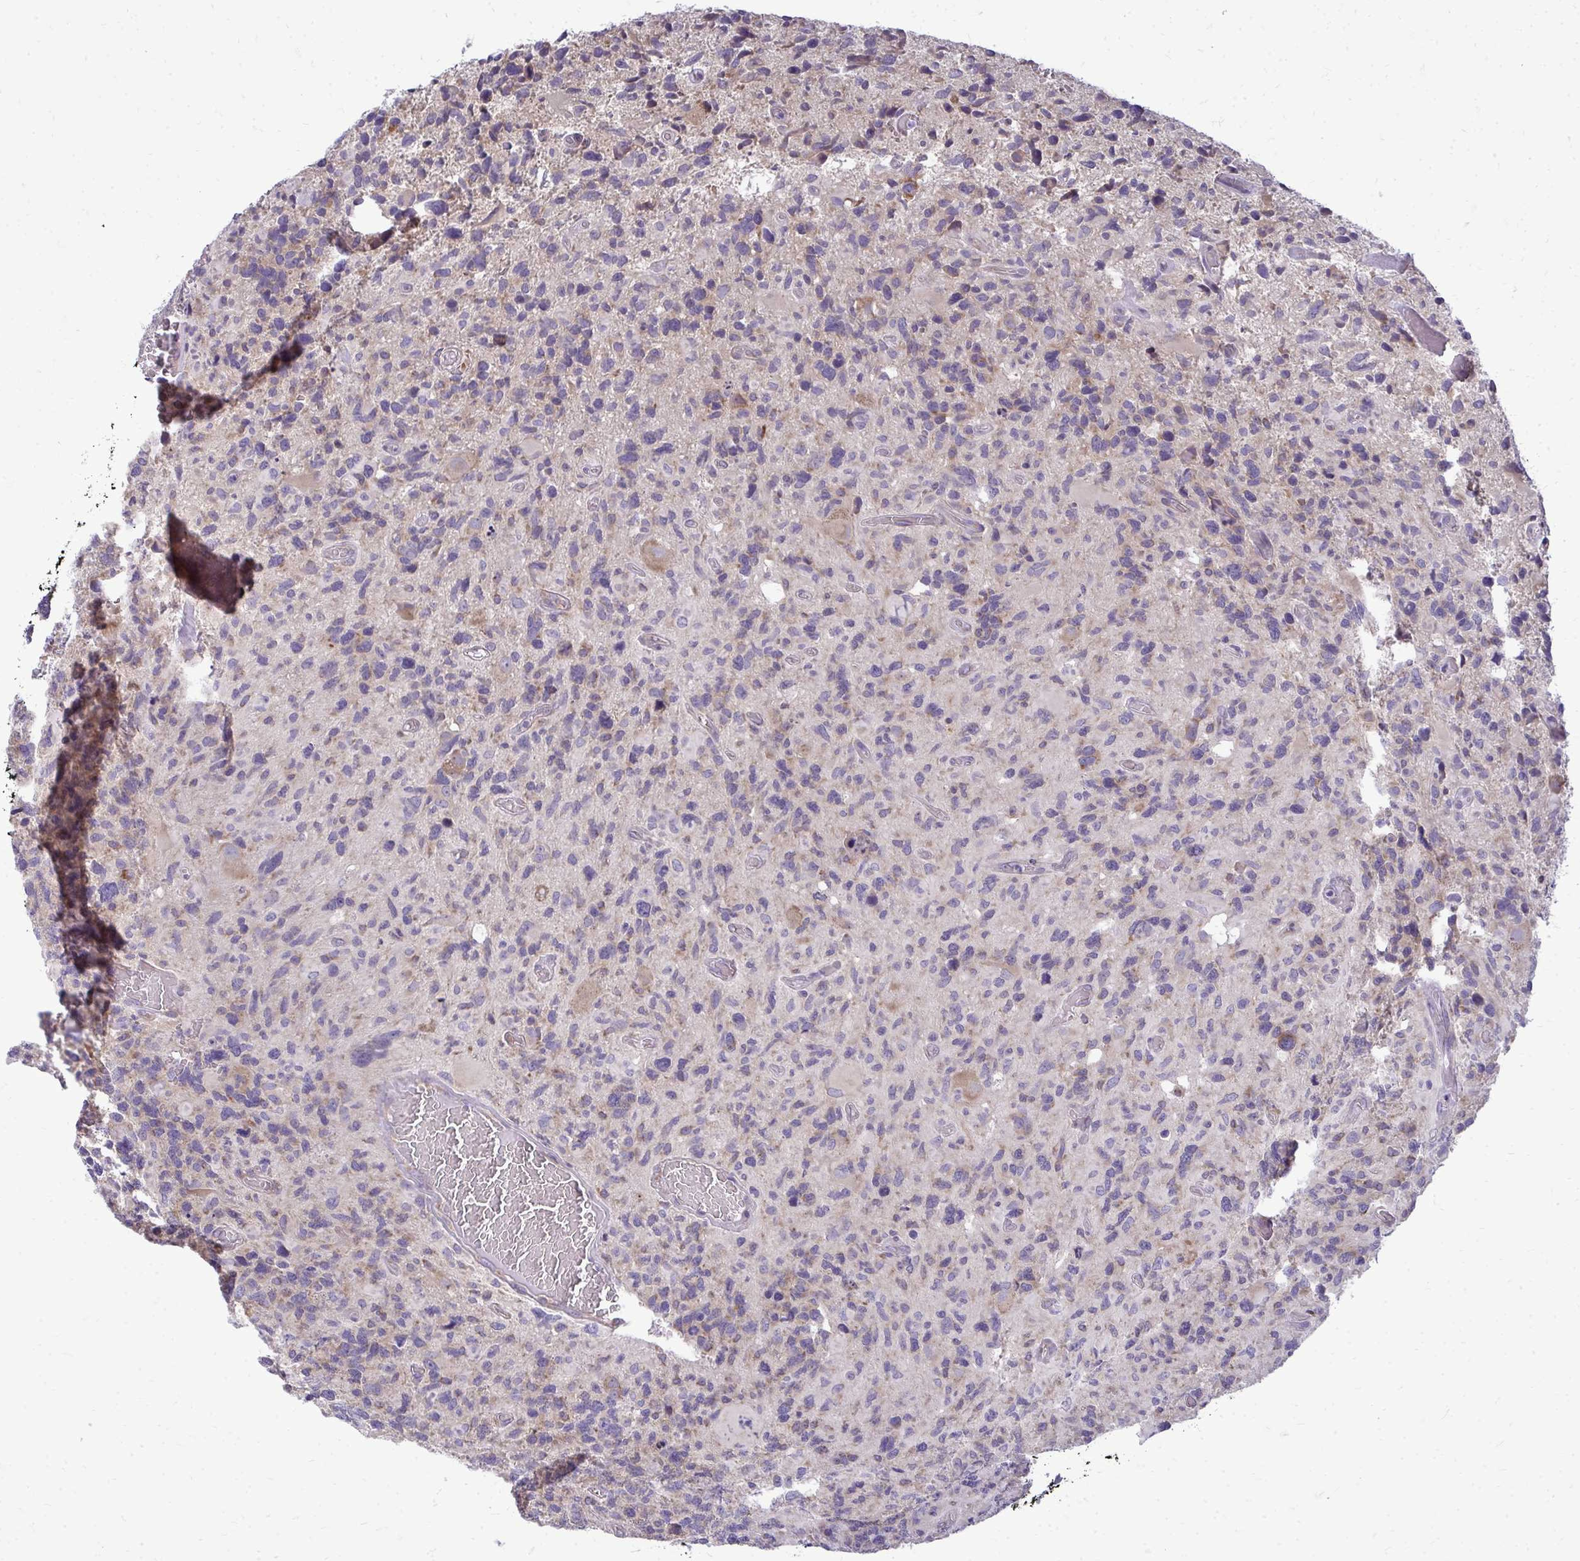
{"staining": {"intensity": "weak", "quantity": "<25%", "location": "cytoplasmic/membranous"}, "tissue": "glioma", "cell_type": "Tumor cells", "image_type": "cancer", "snomed": [{"axis": "morphology", "description": "Glioma, malignant, High grade"}, {"axis": "topography", "description": "Brain"}], "caption": "An IHC photomicrograph of glioma is shown. There is no staining in tumor cells of glioma. The staining was performed using DAB (3,3'-diaminobenzidine) to visualize the protein expression in brown, while the nuclei were stained in blue with hematoxylin (Magnification: 20x).", "gene": "RPLP2", "patient": {"sex": "male", "age": 49}}